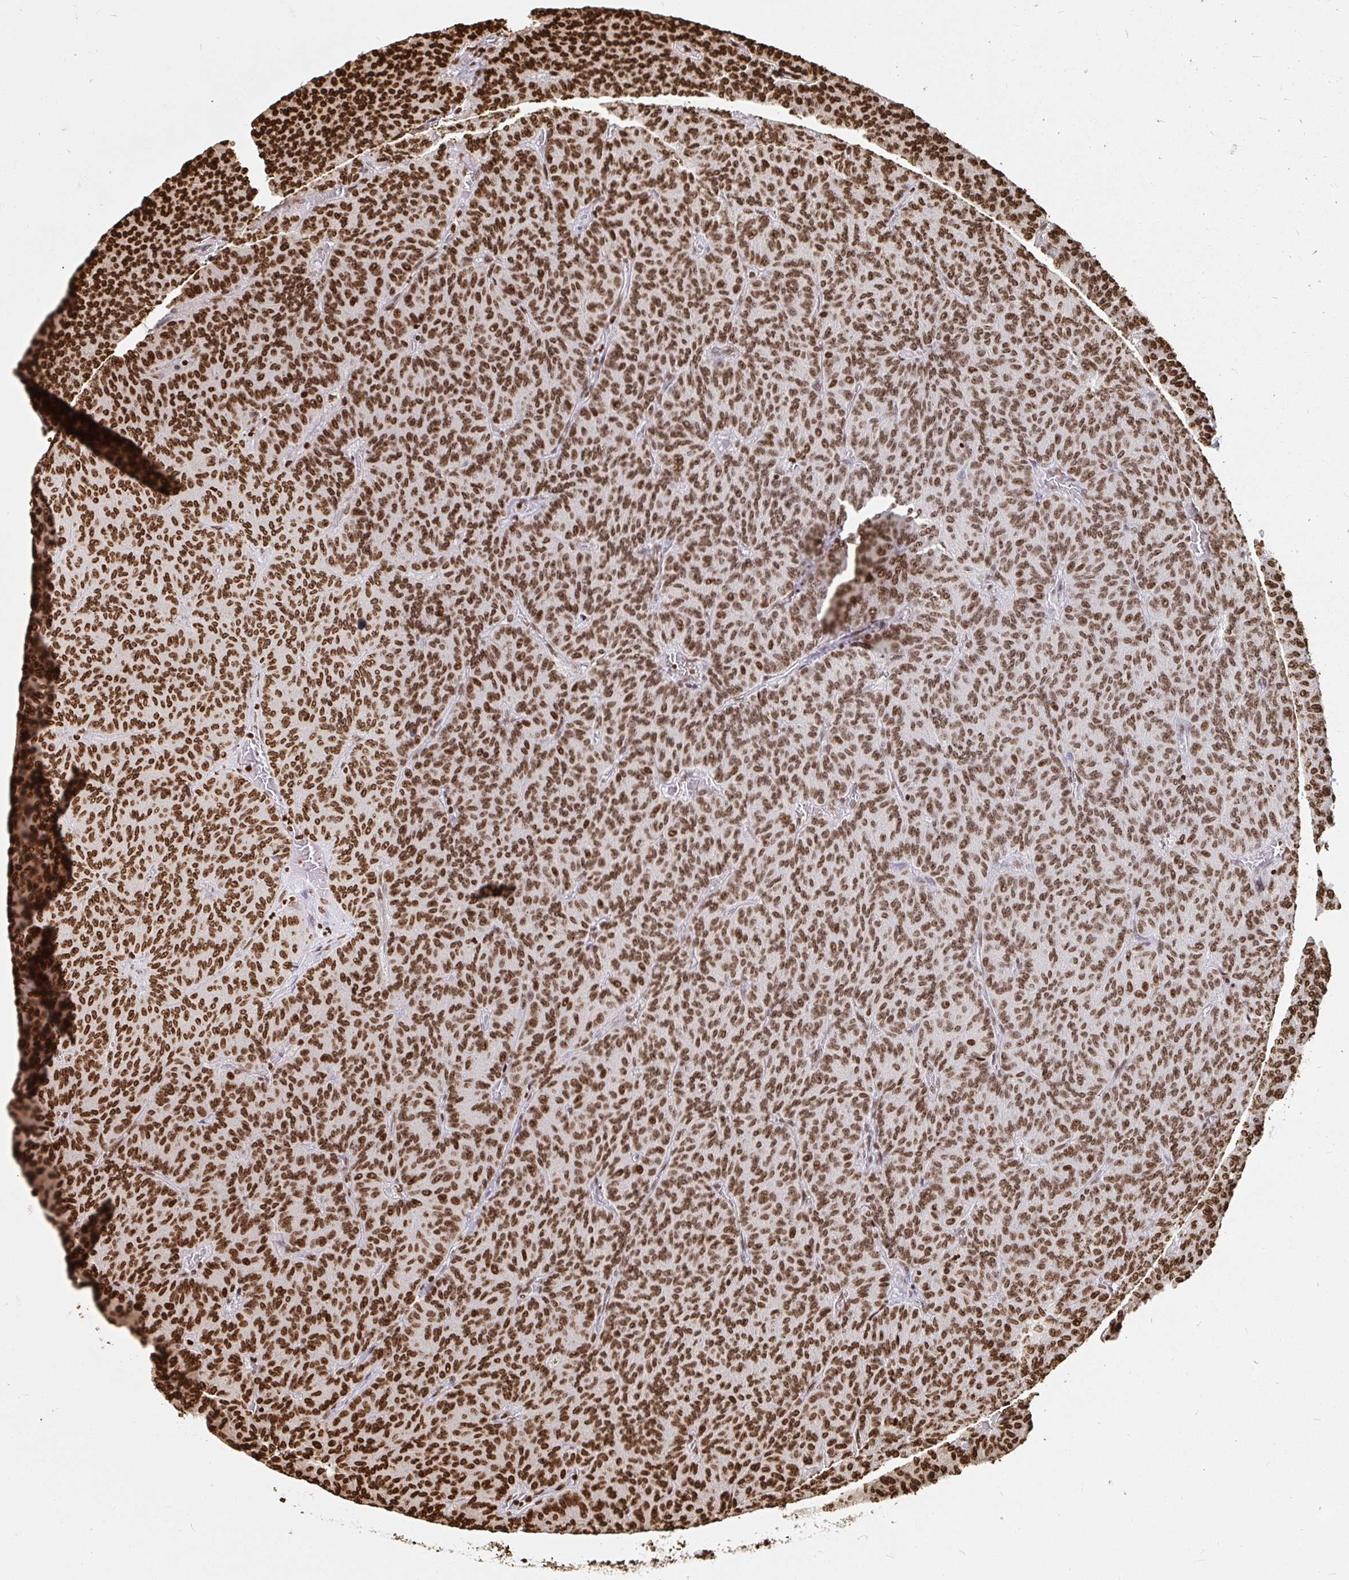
{"staining": {"intensity": "strong", "quantity": ">75%", "location": "nuclear"}, "tissue": "carcinoid", "cell_type": "Tumor cells", "image_type": "cancer", "snomed": [{"axis": "morphology", "description": "Carcinoid, malignant, NOS"}, {"axis": "topography", "description": "Lung"}], "caption": "IHC (DAB (3,3'-diaminobenzidine)) staining of human malignant carcinoid shows strong nuclear protein positivity in approximately >75% of tumor cells.", "gene": "H2BC5", "patient": {"sex": "male", "age": 61}}